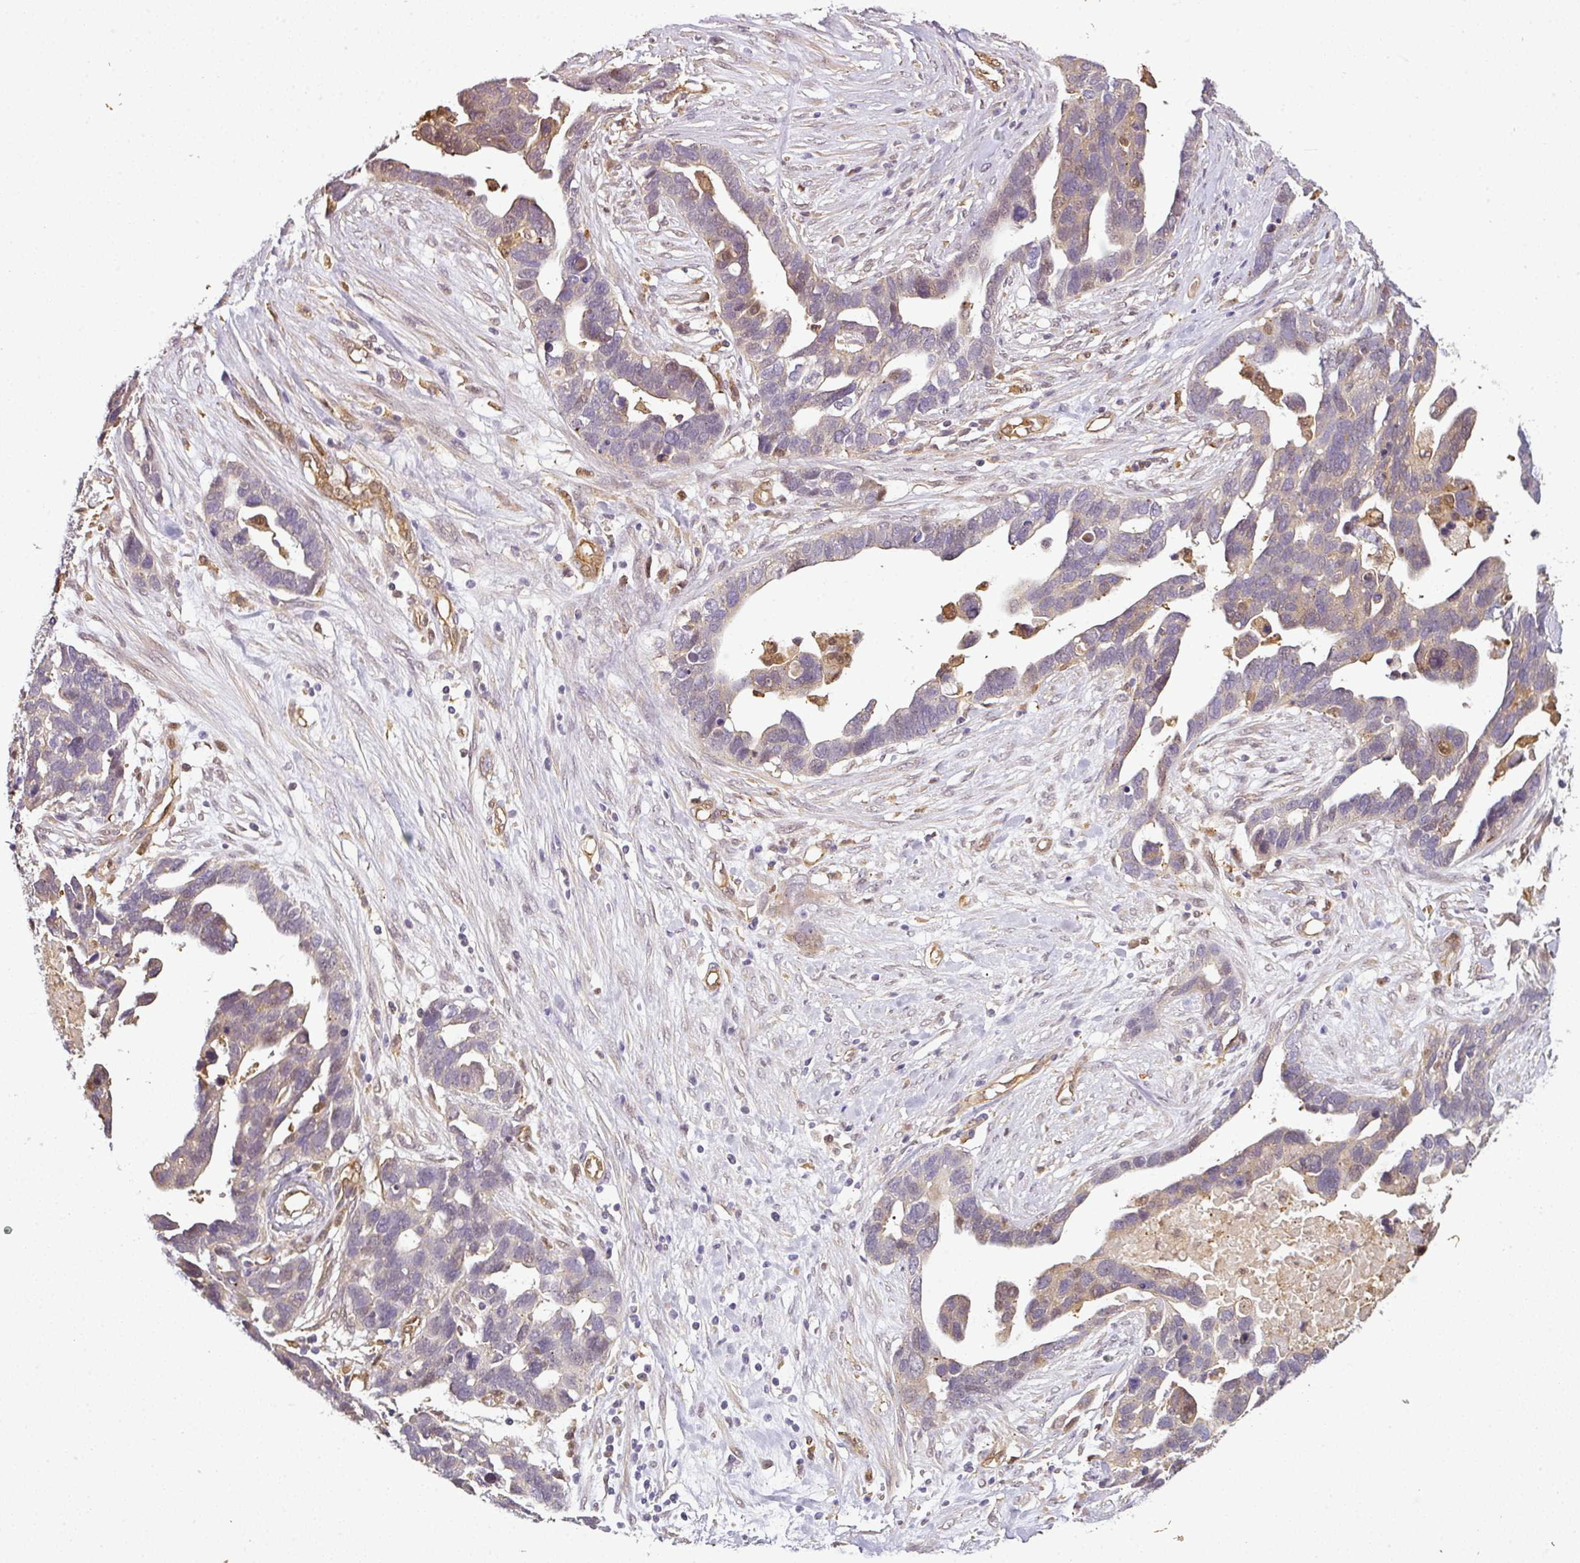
{"staining": {"intensity": "negative", "quantity": "none", "location": "none"}, "tissue": "ovarian cancer", "cell_type": "Tumor cells", "image_type": "cancer", "snomed": [{"axis": "morphology", "description": "Cystadenocarcinoma, serous, NOS"}, {"axis": "topography", "description": "Ovary"}], "caption": "This is an immunohistochemistry (IHC) image of human ovarian cancer. There is no positivity in tumor cells.", "gene": "ANKRD18A", "patient": {"sex": "female", "age": 54}}